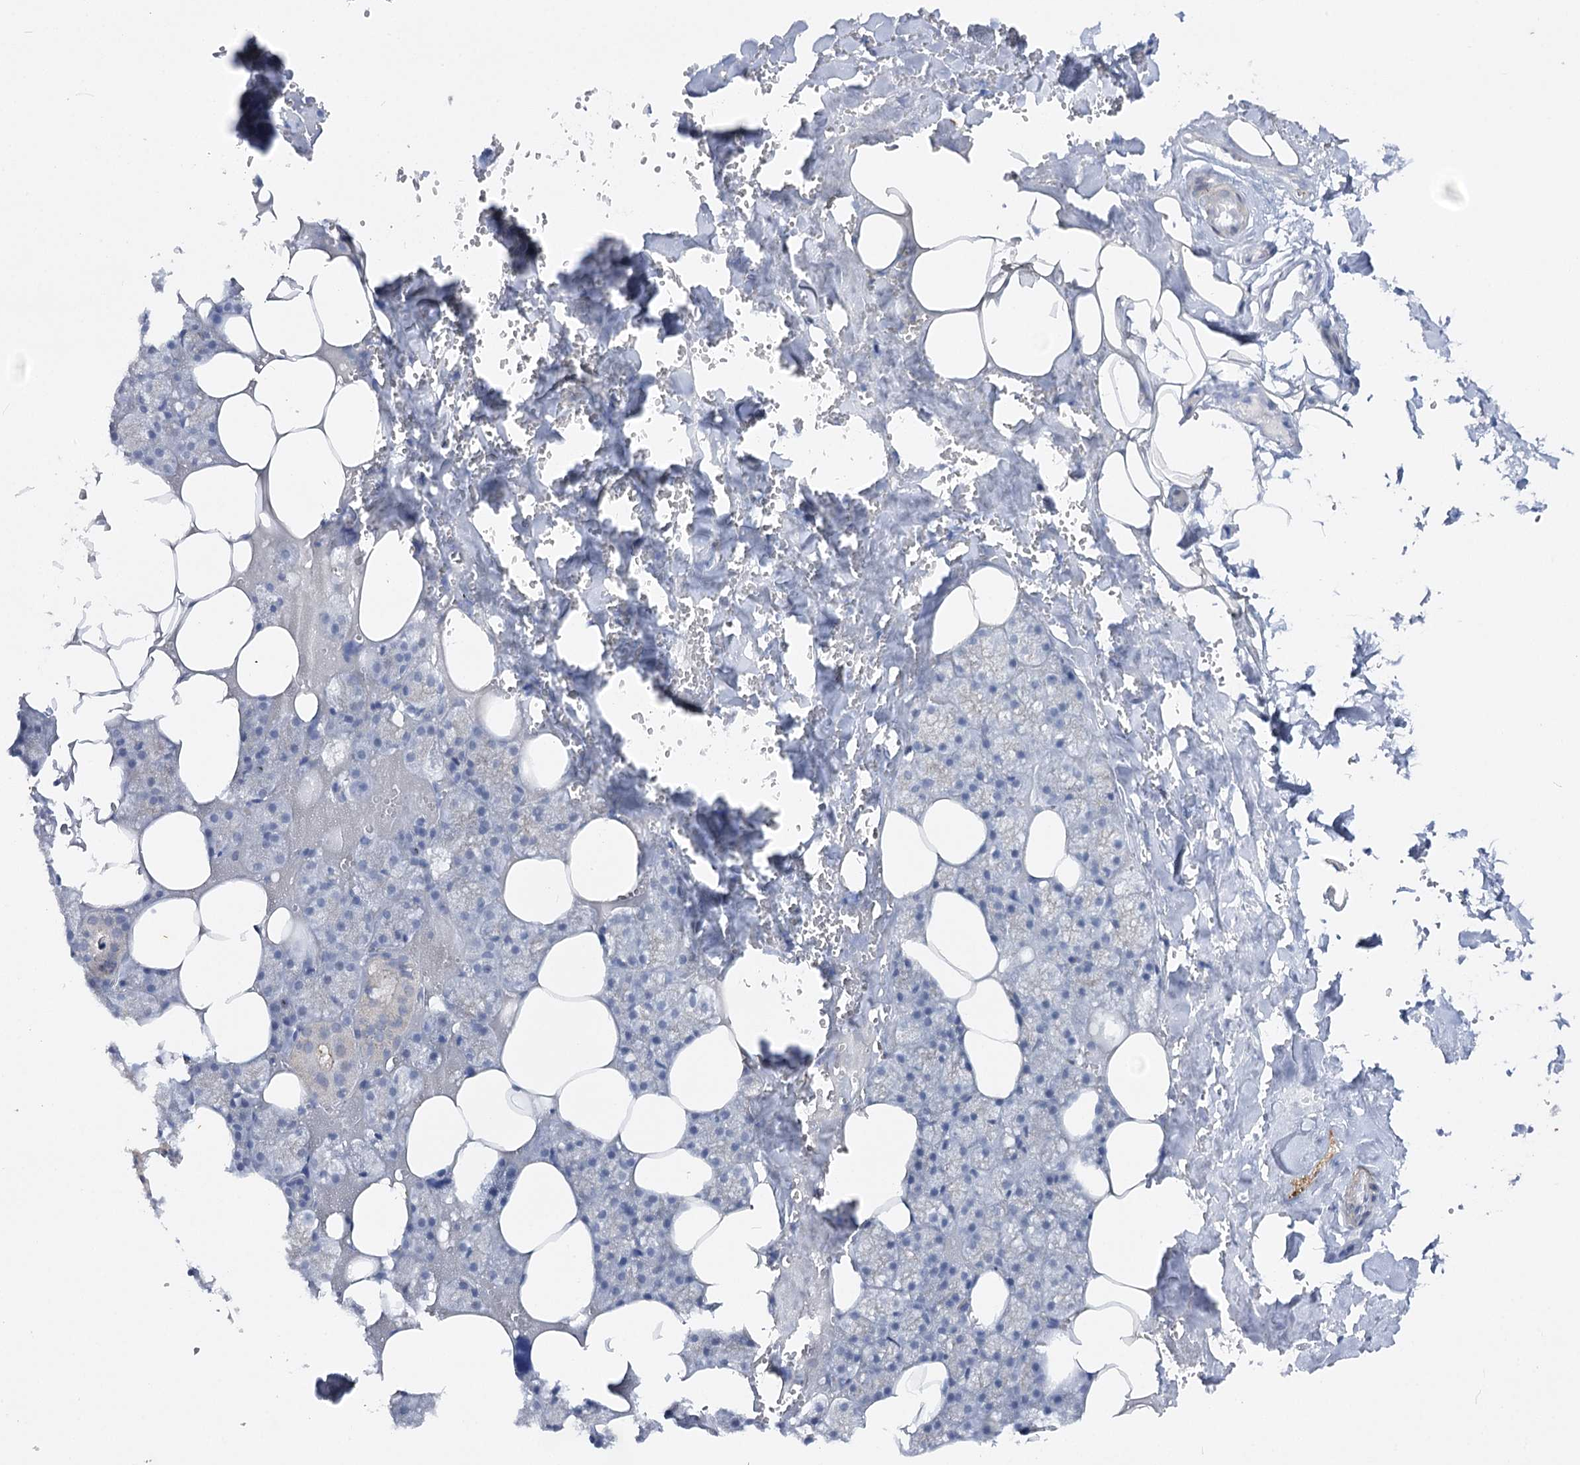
{"staining": {"intensity": "negative", "quantity": "none", "location": "none"}, "tissue": "salivary gland", "cell_type": "Glandular cells", "image_type": "normal", "snomed": [{"axis": "morphology", "description": "Normal tissue, NOS"}, {"axis": "topography", "description": "Salivary gland"}], "caption": "This is a micrograph of immunohistochemistry (IHC) staining of unremarkable salivary gland, which shows no positivity in glandular cells.", "gene": "AGXT2", "patient": {"sex": "male", "age": 62}}